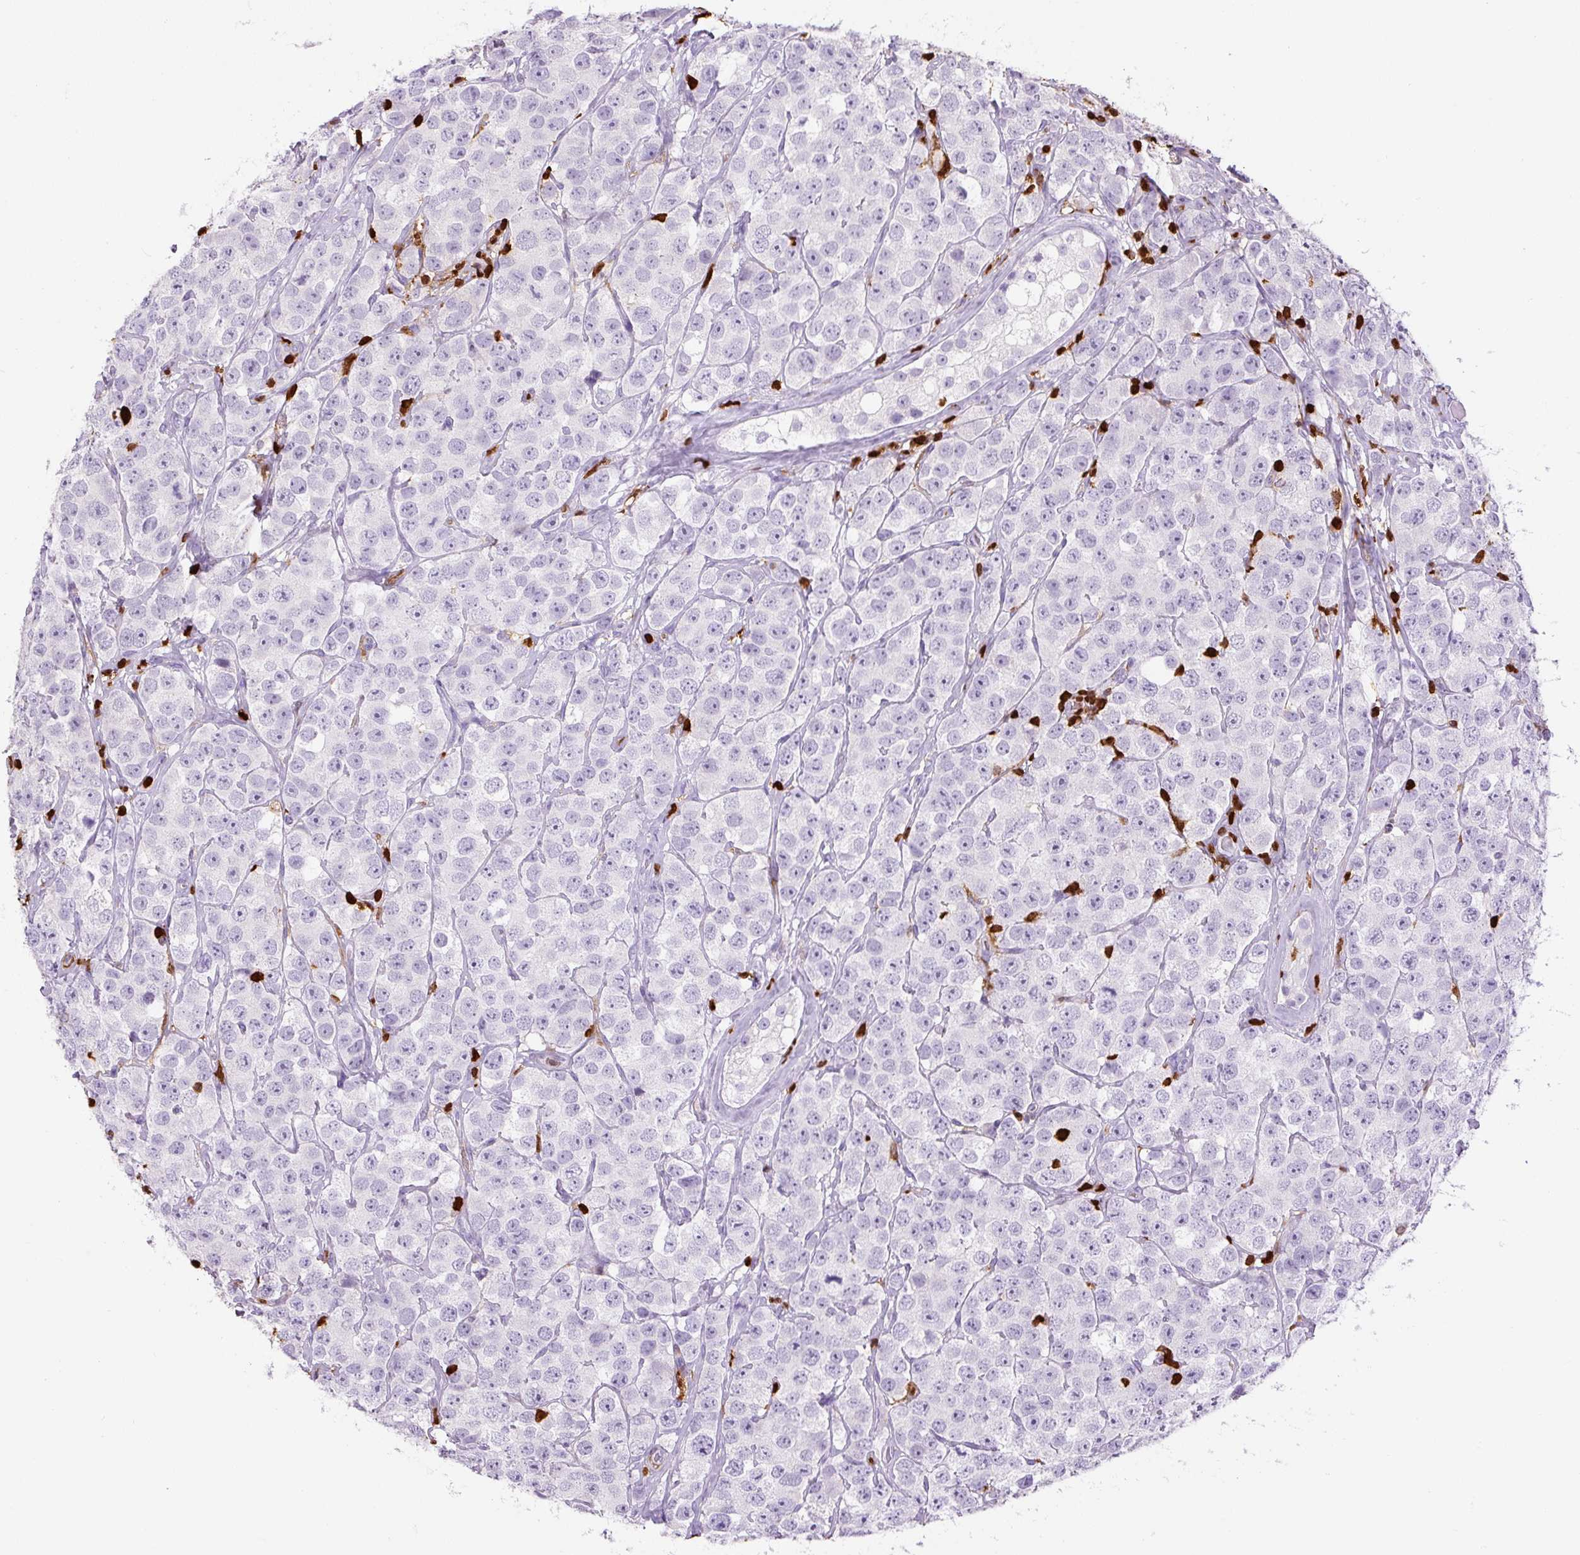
{"staining": {"intensity": "negative", "quantity": "none", "location": "none"}, "tissue": "testis cancer", "cell_type": "Tumor cells", "image_type": "cancer", "snomed": [{"axis": "morphology", "description": "Seminoma, NOS"}, {"axis": "topography", "description": "Testis"}], "caption": "This is a photomicrograph of immunohistochemistry (IHC) staining of testis cancer (seminoma), which shows no positivity in tumor cells.", "gene": "S100A4", "patient": {"sex": "male", "age": 28}}